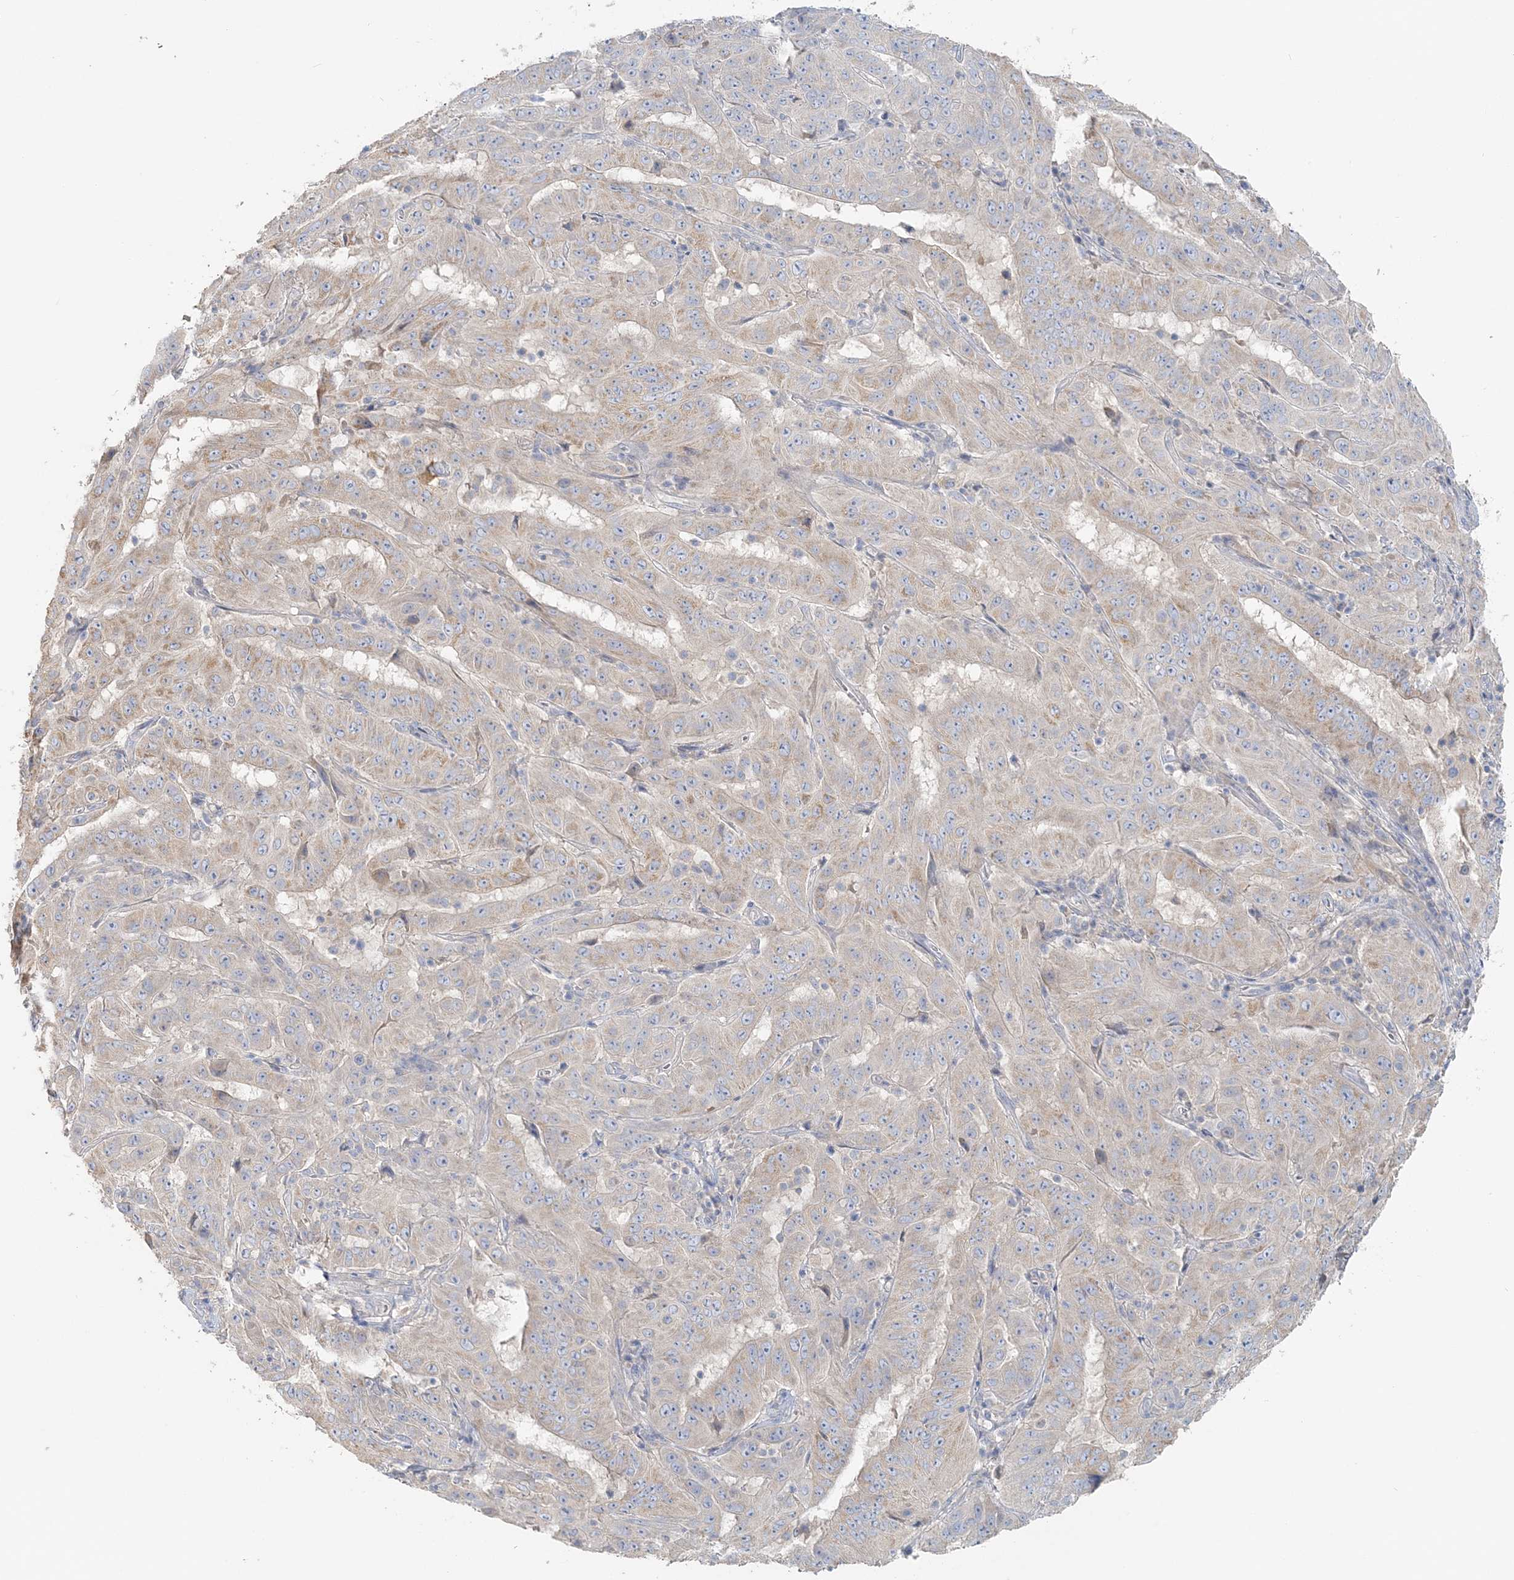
{"staining": {"intensity": "weak", "quantity": "<25%", "location": "cytoplasmic/membranous"}, "tissue": "pancreatic cancer", "cell_type": "Tumor cells", "image_type": "cancer", "snomed": [{"axis": "morphology", "description": "Adenocarcinoma, NOS"}, {"axis": "topography", "description": "Pancreas"}], "caption": "Adenocarcinoma (pancreatic) was stained to show a protein in brown. There is no significant positivity in tumor cells. (Brightfield microscopy of DAB (3,3'-diaminobenzidine) IHC at high magnification).", "gene": "TBC1D5", "patient": {"sex": "male", "age": 63}}